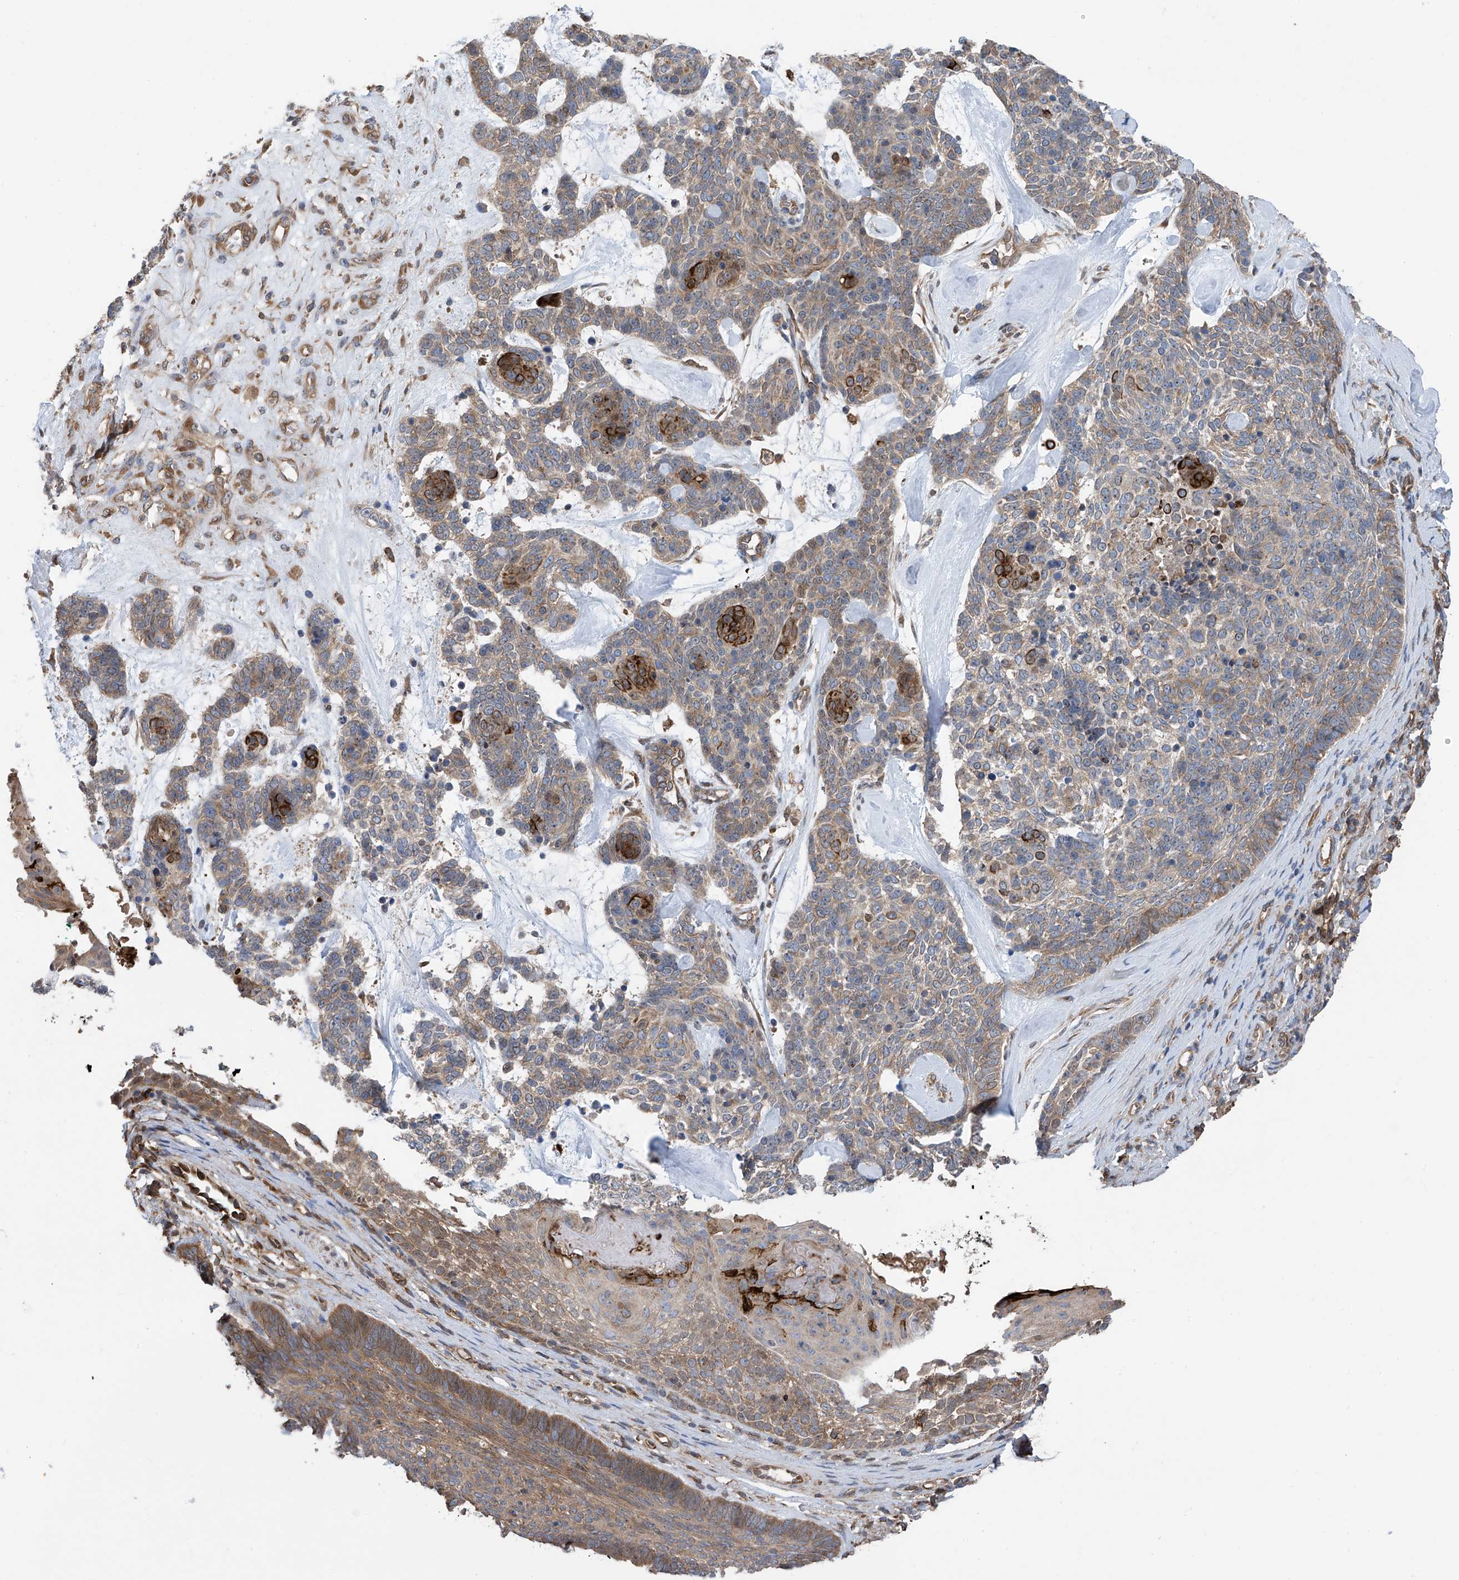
{"staining": {"intensity": "moderate", "quantity": "25%-75%", "location": "cytoplasmic/membranous"}, "tissue": "skin cancer", "cell_type": "Tumor cells", "image_type": "cancer", "snomed": [{"axis": "morphology", "description": "Basal cell carcinoma"}, {"axis": "topography", "description": "Skin"}], "caption": "The micrograph demonstrates immunohistochemical staining of basal cell carcinoma (skin). There is moderate cytoplasmic/membranous positivity is identified in approximately 25%-75% of tumor cells. (Stains: DAB (3,3'-diaminobenzidine) in brown, nuclei in blue, Microscopy: brightfield microscopy at high magnification).", "gene": "CHPF", "patient": {"sex": "female", "age": 81}}